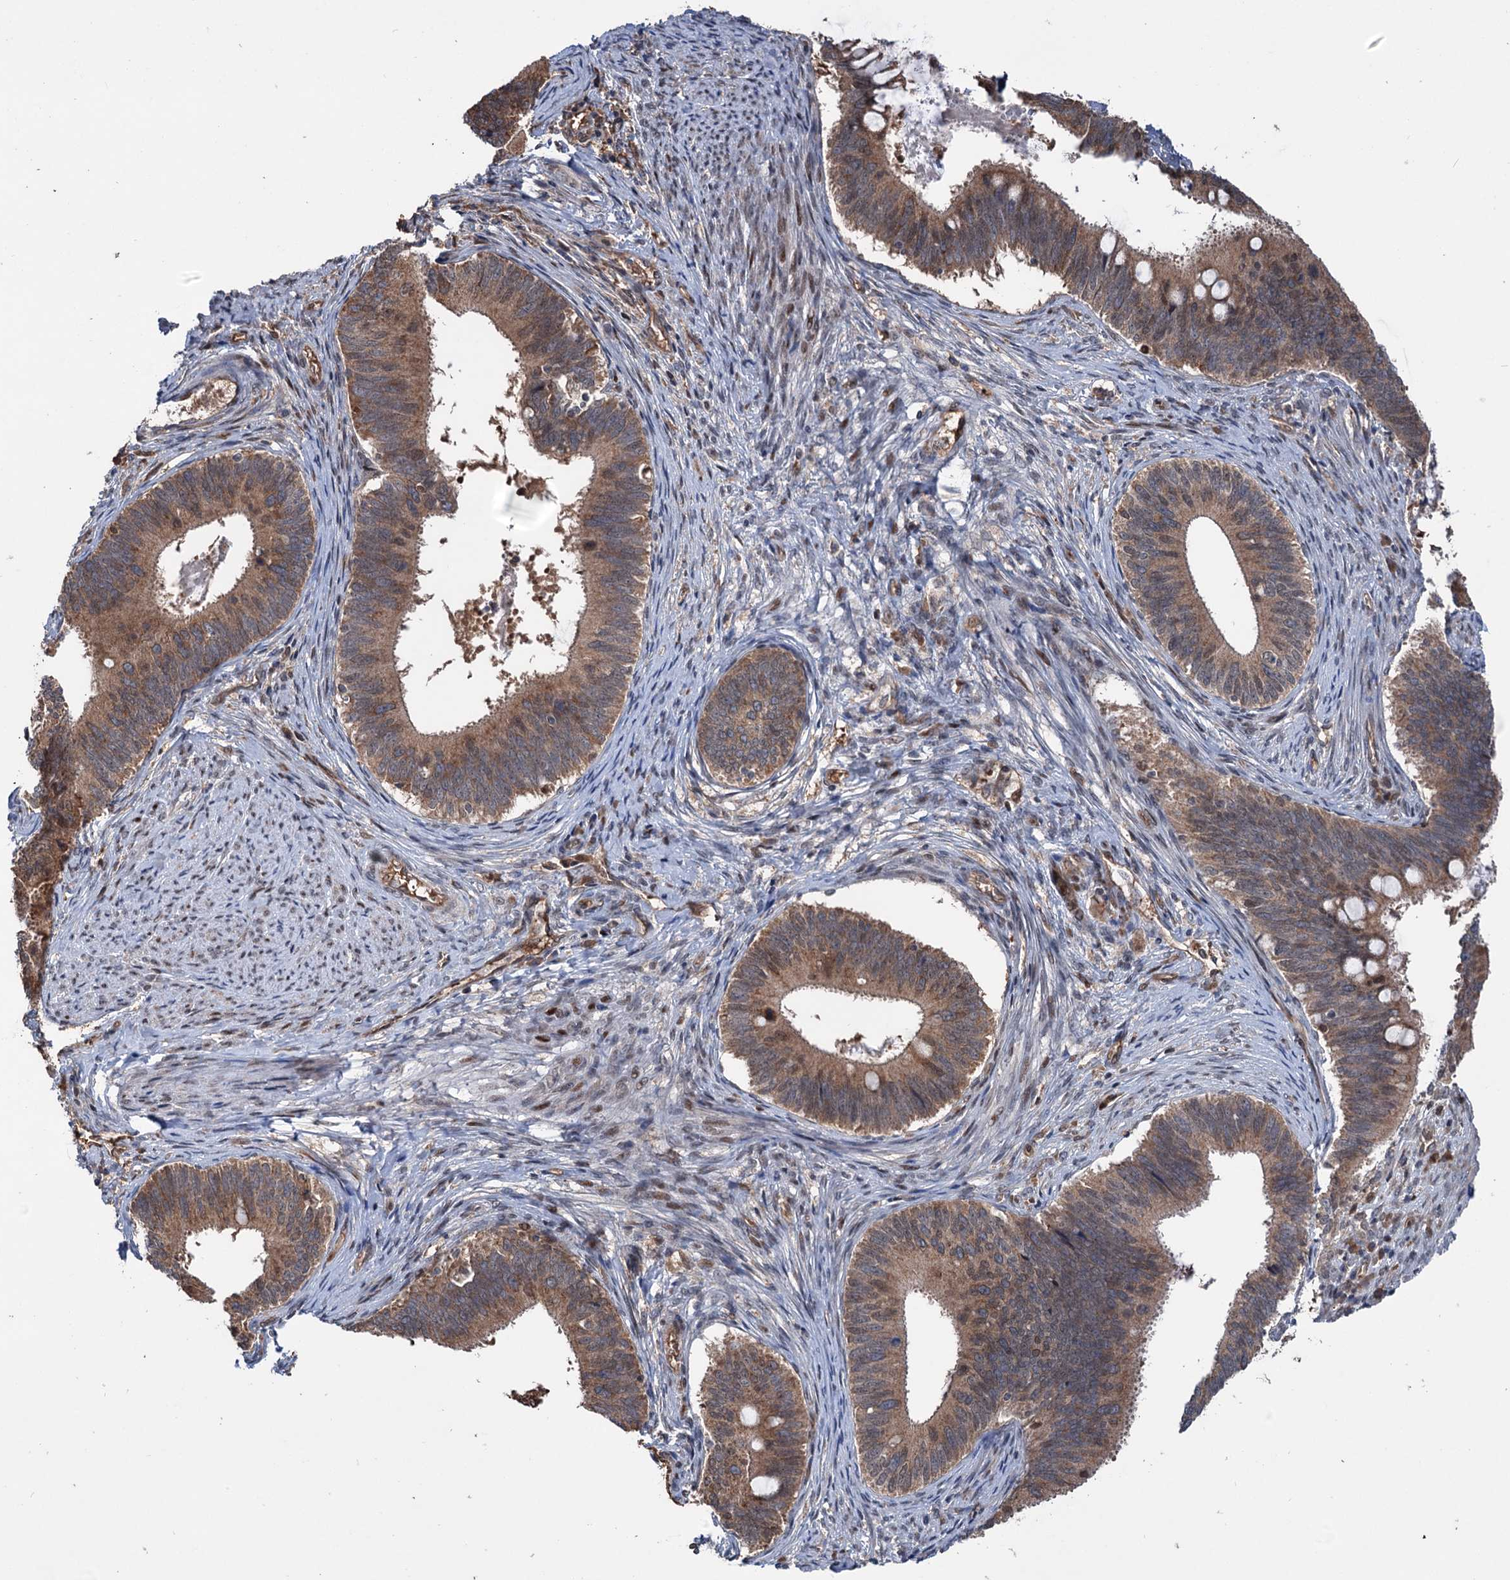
{"staining": {"intensity": "moderate", "quantity": ">75%", "location": "cytoplasmic/membranous,nuclear"}, "tissue": "cervical cancer", "cell_type": "Tumor cells", "image_type": "cancer", "snomed": [{"axis": "morphology", "description": "Adenocarcinoma, NOS"}, {"axis": "topography", "description": "Cervix"}], "caption": "Adenocarcinoma (cervical) was stained to show a protein in brown. There is medium levels of moderate cytoplasmic/membranous and nuclear expression in about >75% of tumor cells.", "gene": "NCAPD2", "patient": {"sex": "female", "age": 42}}